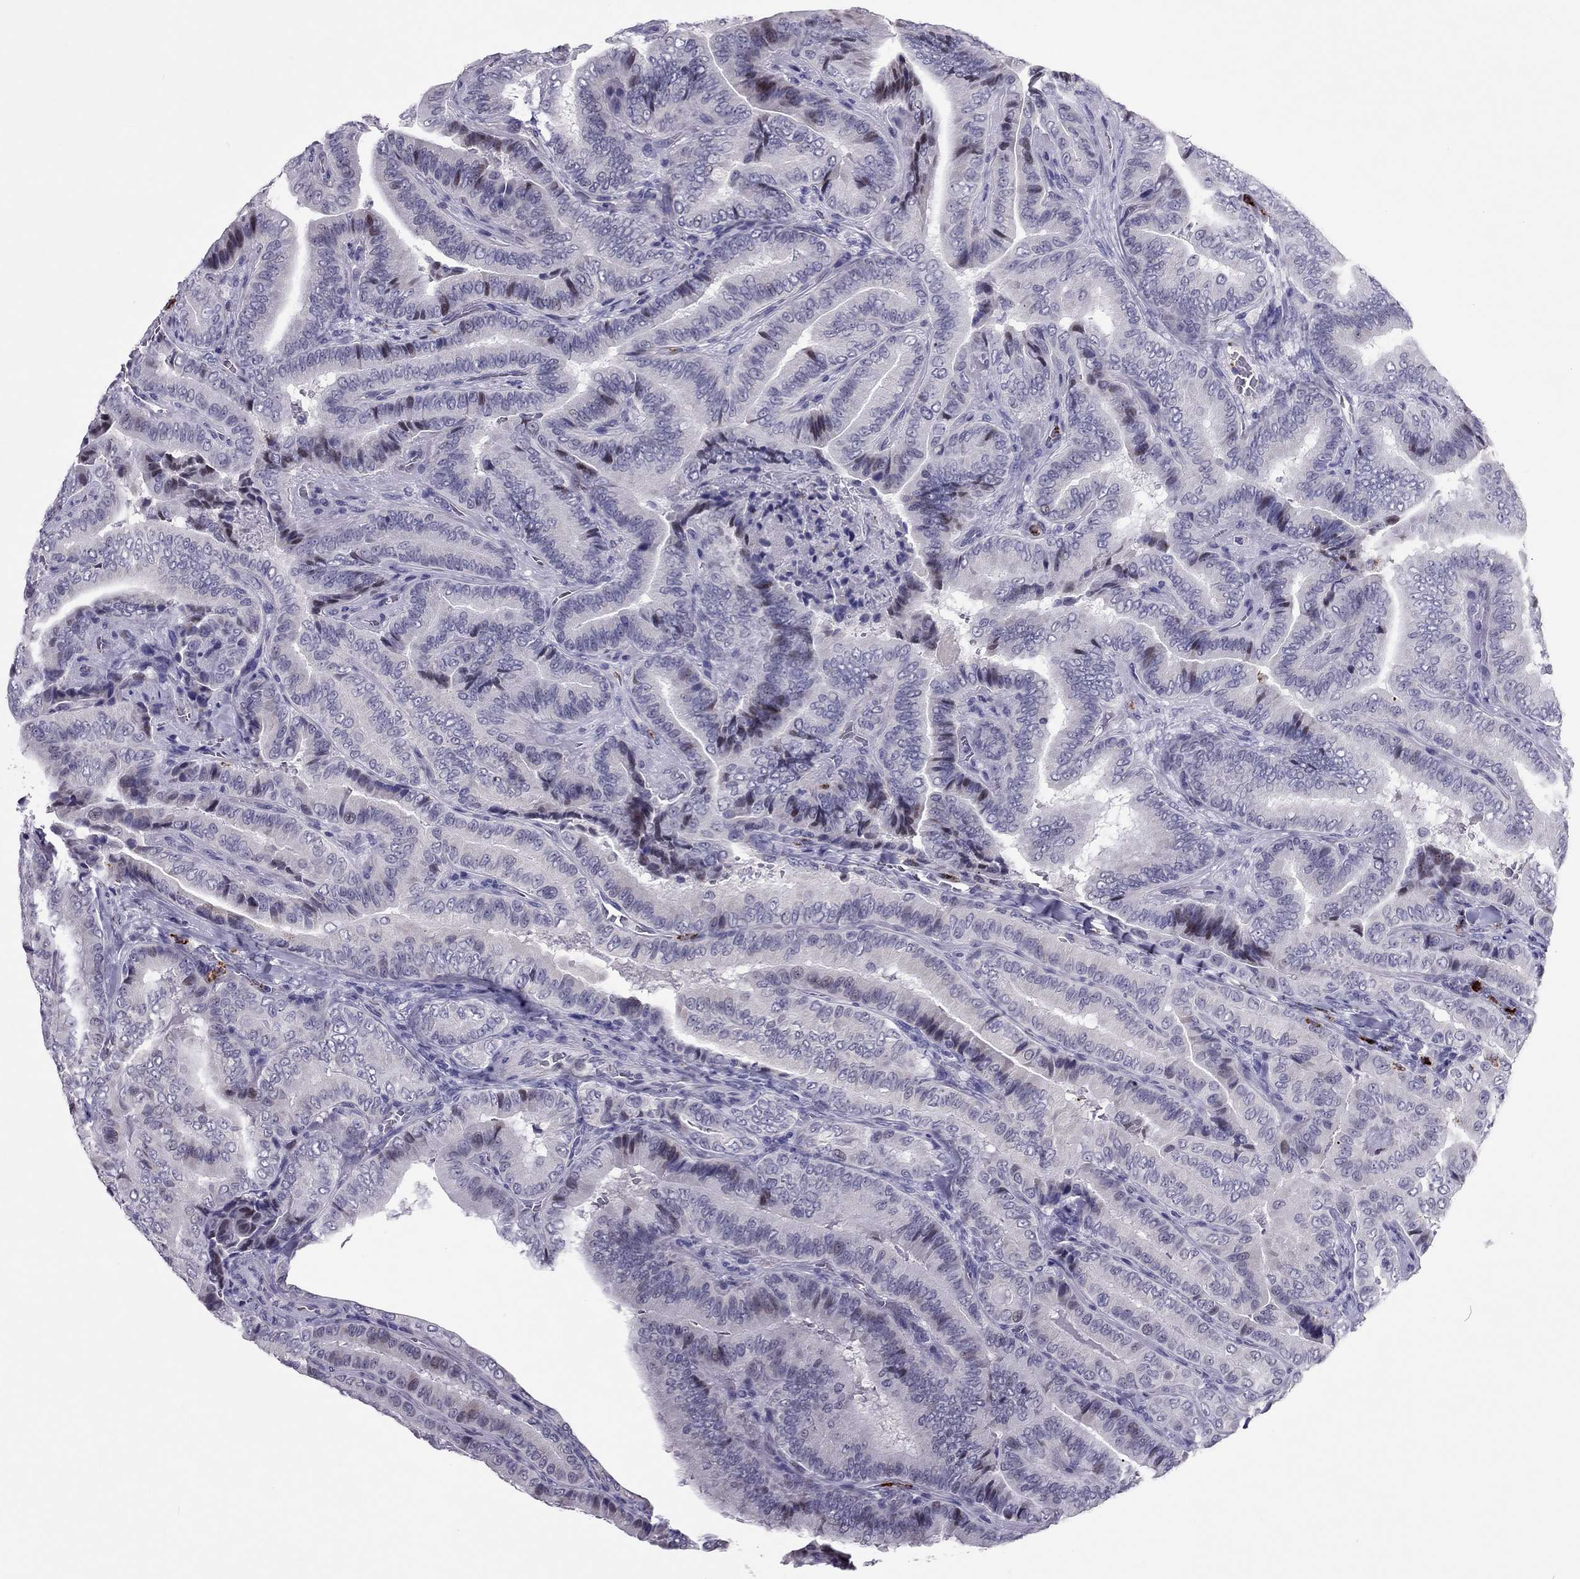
{"staining": {"intensity": "weak", "quantity": "<25%", "location": "cytoplasmic/membranous"}, "tissue": "thyroid cancer", "cell_type": "Tumor cells", "image_type": "cancer", "snomed": [{"axis": "morphology", "description": "Papillary adenocarcinoma, NOS"}, {"axis": "topography", "description": "Thyroid gland"}], "caption": "Tumor cells show no significant staining in papillary adenocarcinoma (thyroid). (Brightfield microscopy of DAB (3,3'-diaminobenzidine) immunohistochemistry at high magnification).", "gene": "CCL27", "patient": {"sex": "male", "age": 61}}